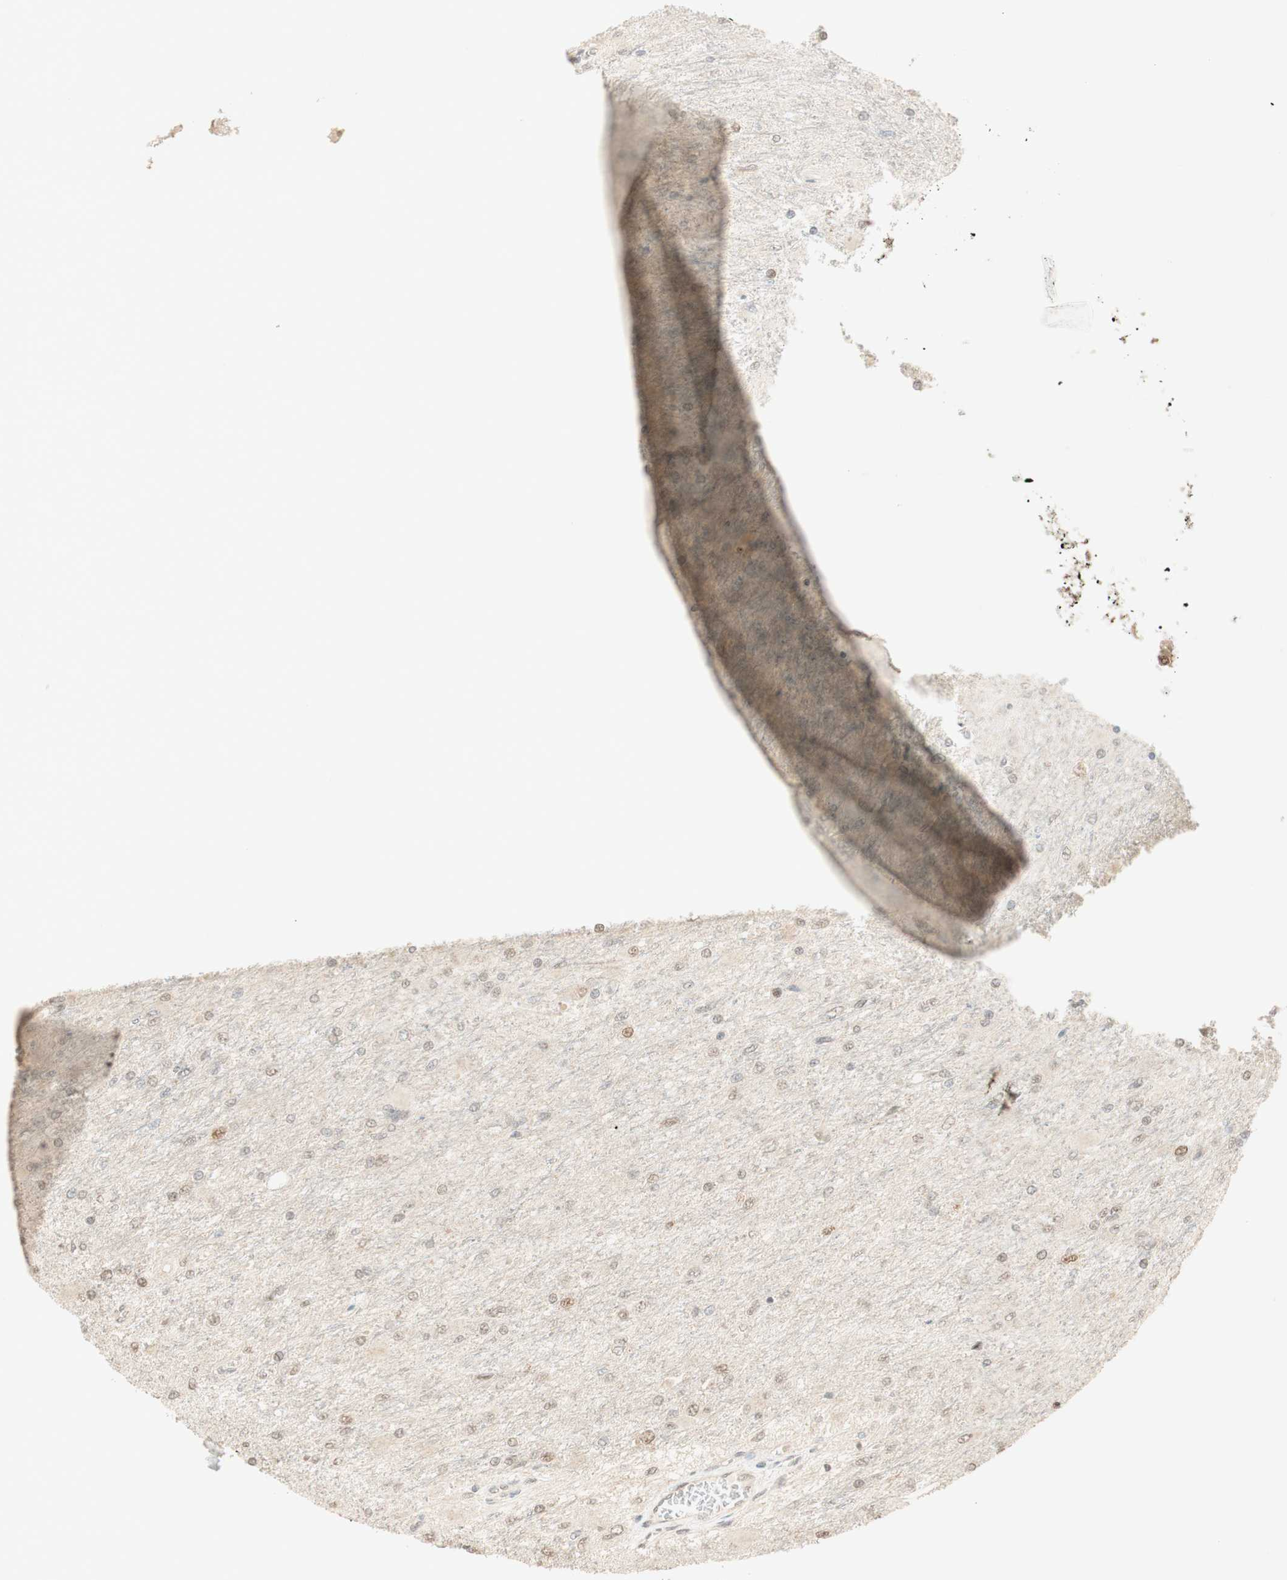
{"staining": {"intensity": "weak", "quantity": "25%-75%", "location": "nuclear"}, "tissue": "glioma", "cell_type": "Tumor cells", "image_type": "cancer", "snomed": [{"axis": "morphology", "description": "Glioma, malignant, High grade"}, {"axis": "topography", "description": "Cerebral cortex"}], "caption": "Protein expression analysis of human malignant high-grade glioma reveals weak nuclear staining in about 25%-75% of tumor cells. (IHC, brightfield microscopy, high magnification).", "gene": "SPINT2", "patient": {"sex": "female", "age": 36}}